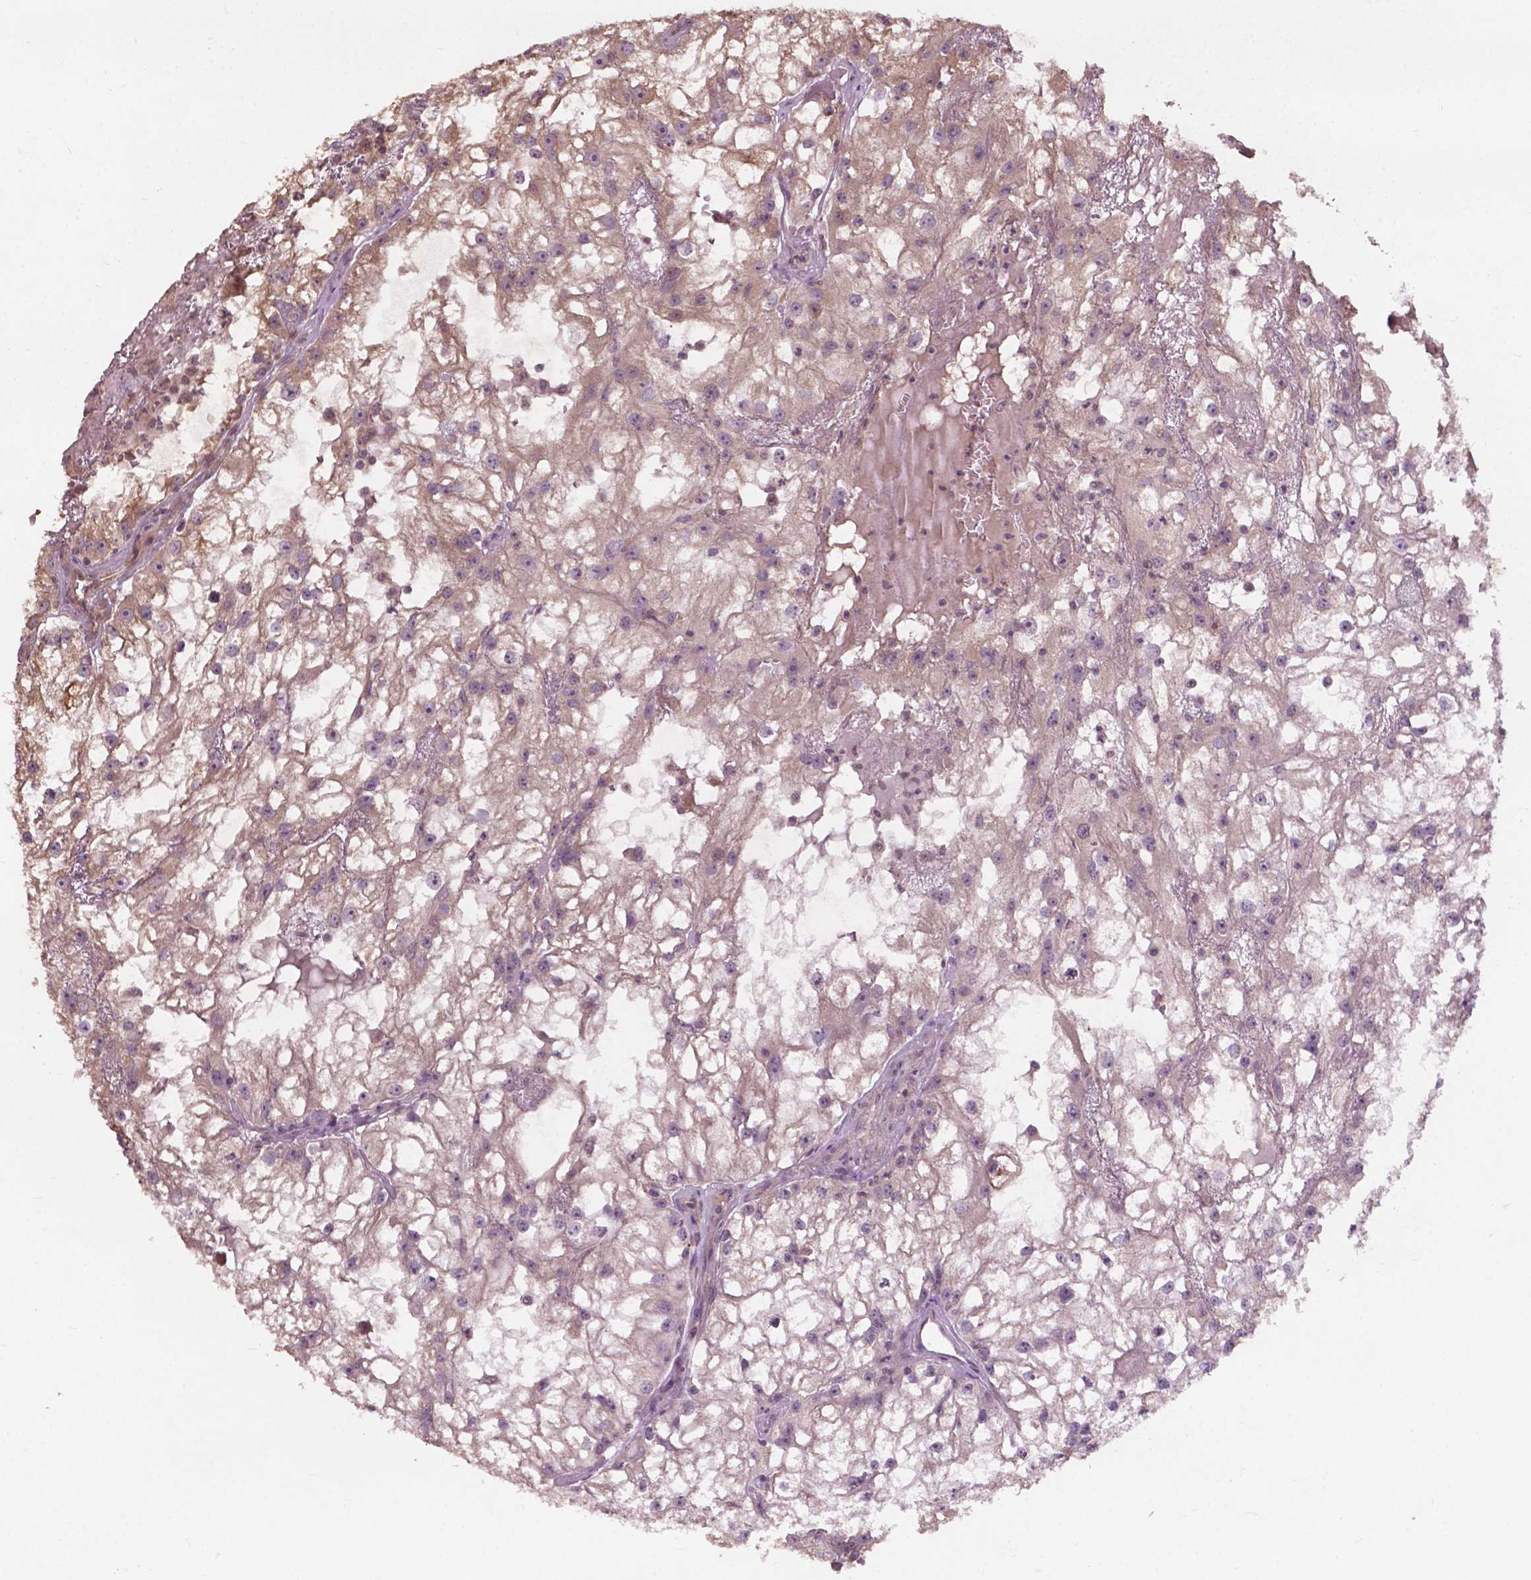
{"staining": {"intensity": "weak", "quantity": "25%-75%", "location": "cytoplasmic/membranous"}, "tissue": "renal cancer", "cell_type": "Tumor cells", "image_type": "cancer", "snomed": [{"axis": "morphology", "description": "Adenocarcinoma, NOS"}, {"axis": "topography", "description": "Kidney"}], "caption": "IHC photomicrograph of renal cancer stained for a protein (brown), which demonstrates low levels of weak cytoplasmic/membranous staining in about 25%-75% of tumor cells.", "gene": "CDC42BPA", "patient": {"sex": "male", "age": 59}}